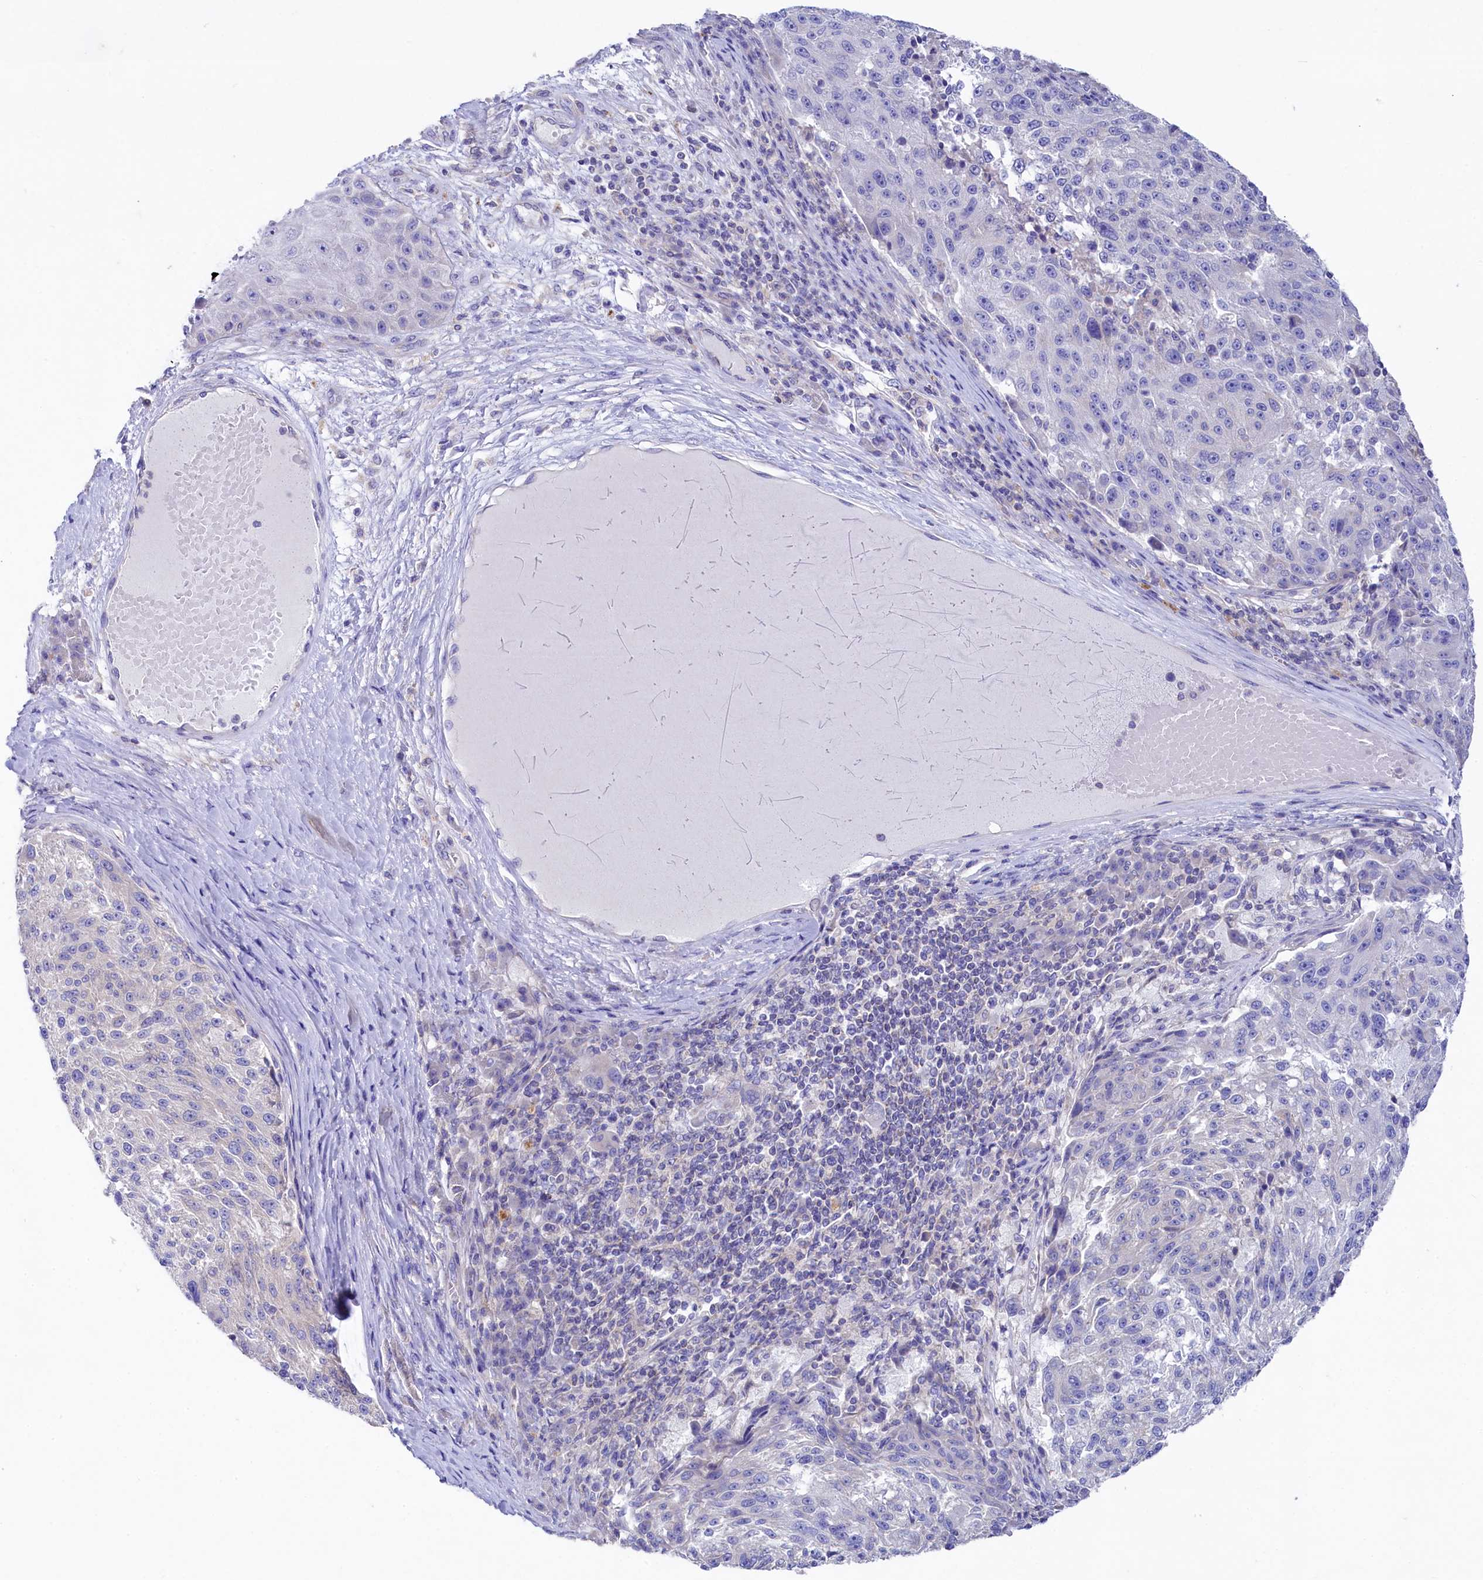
{"staining": {"intensity": "negative", "quantity": "none", "location": "none"}, "tissue": "melanoma", "cell_type": "Tumor cells", "image_type": "cancer", "snomed": [{"axis": "morphology", "description": "Malignant melanoma, NOS"}, {"axis": "topography", "description": "Skin"}], "caption": "Immunohistochemistry (IHC) of human melanoma shows no staining in tumor cells.", "gene": "VPS26B", "patient": {"sex": "male", "age": 53}}